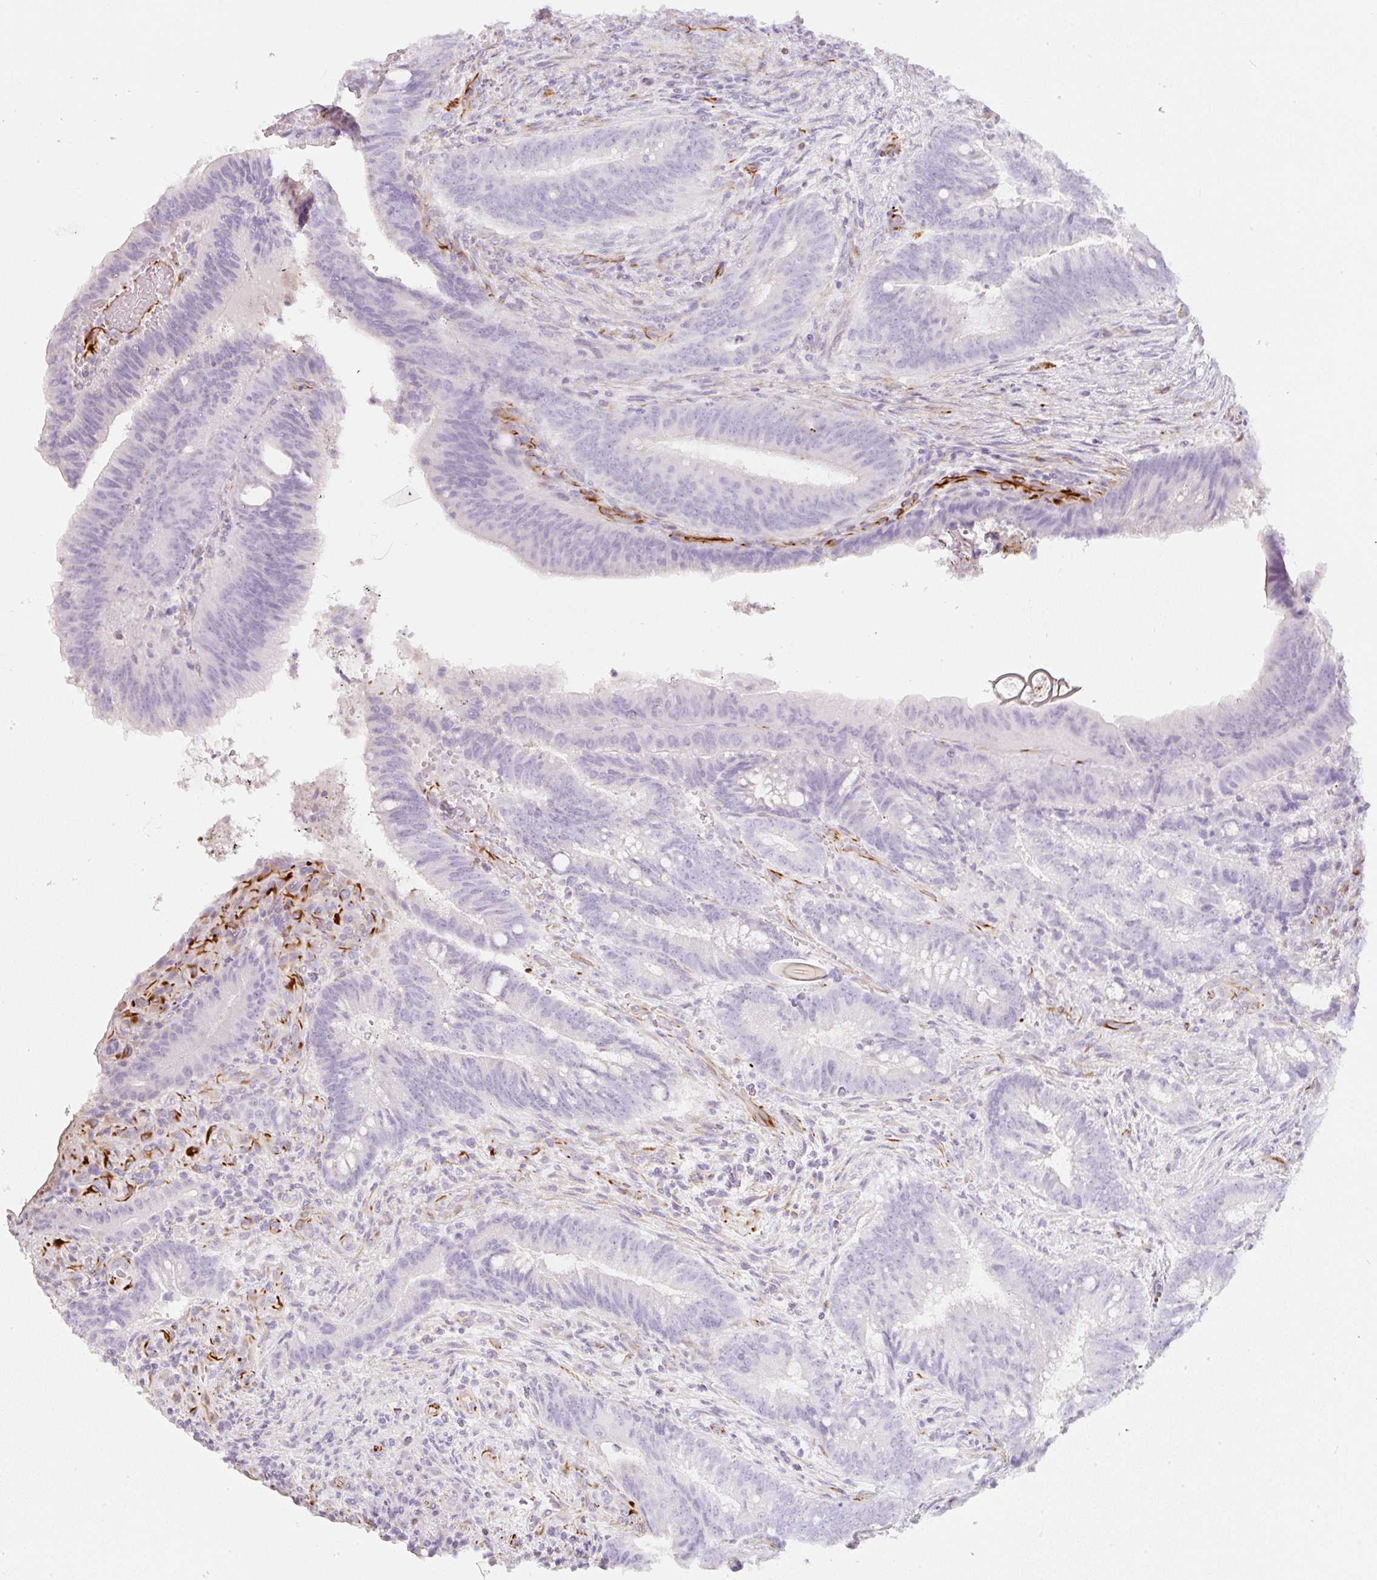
{"staining": {"intensity": "negative", "quantity": "none", "location": "none"}, "tissue": "colorectal cancer", "cell_type": "Tumor cells", "image_type": "cancer", "snomed": [{"axis": "morphology", "description": "Adenocarcinoma, NOS"}, {"axis": "topography", "description": "Colon"}], "caption": "DAB (3,3'-diaminobenzidine) immunohistochemical staining of human colorectal cancer (adenocarcinoma) displays no significant expression in tumor cells. Brightfield microscopy of IHC stained with DAB (brown) and hematoxylin (blue), captured at high magnification.", "gene": "ZNF689", "patient": {"sex": "female", "age": 43}}